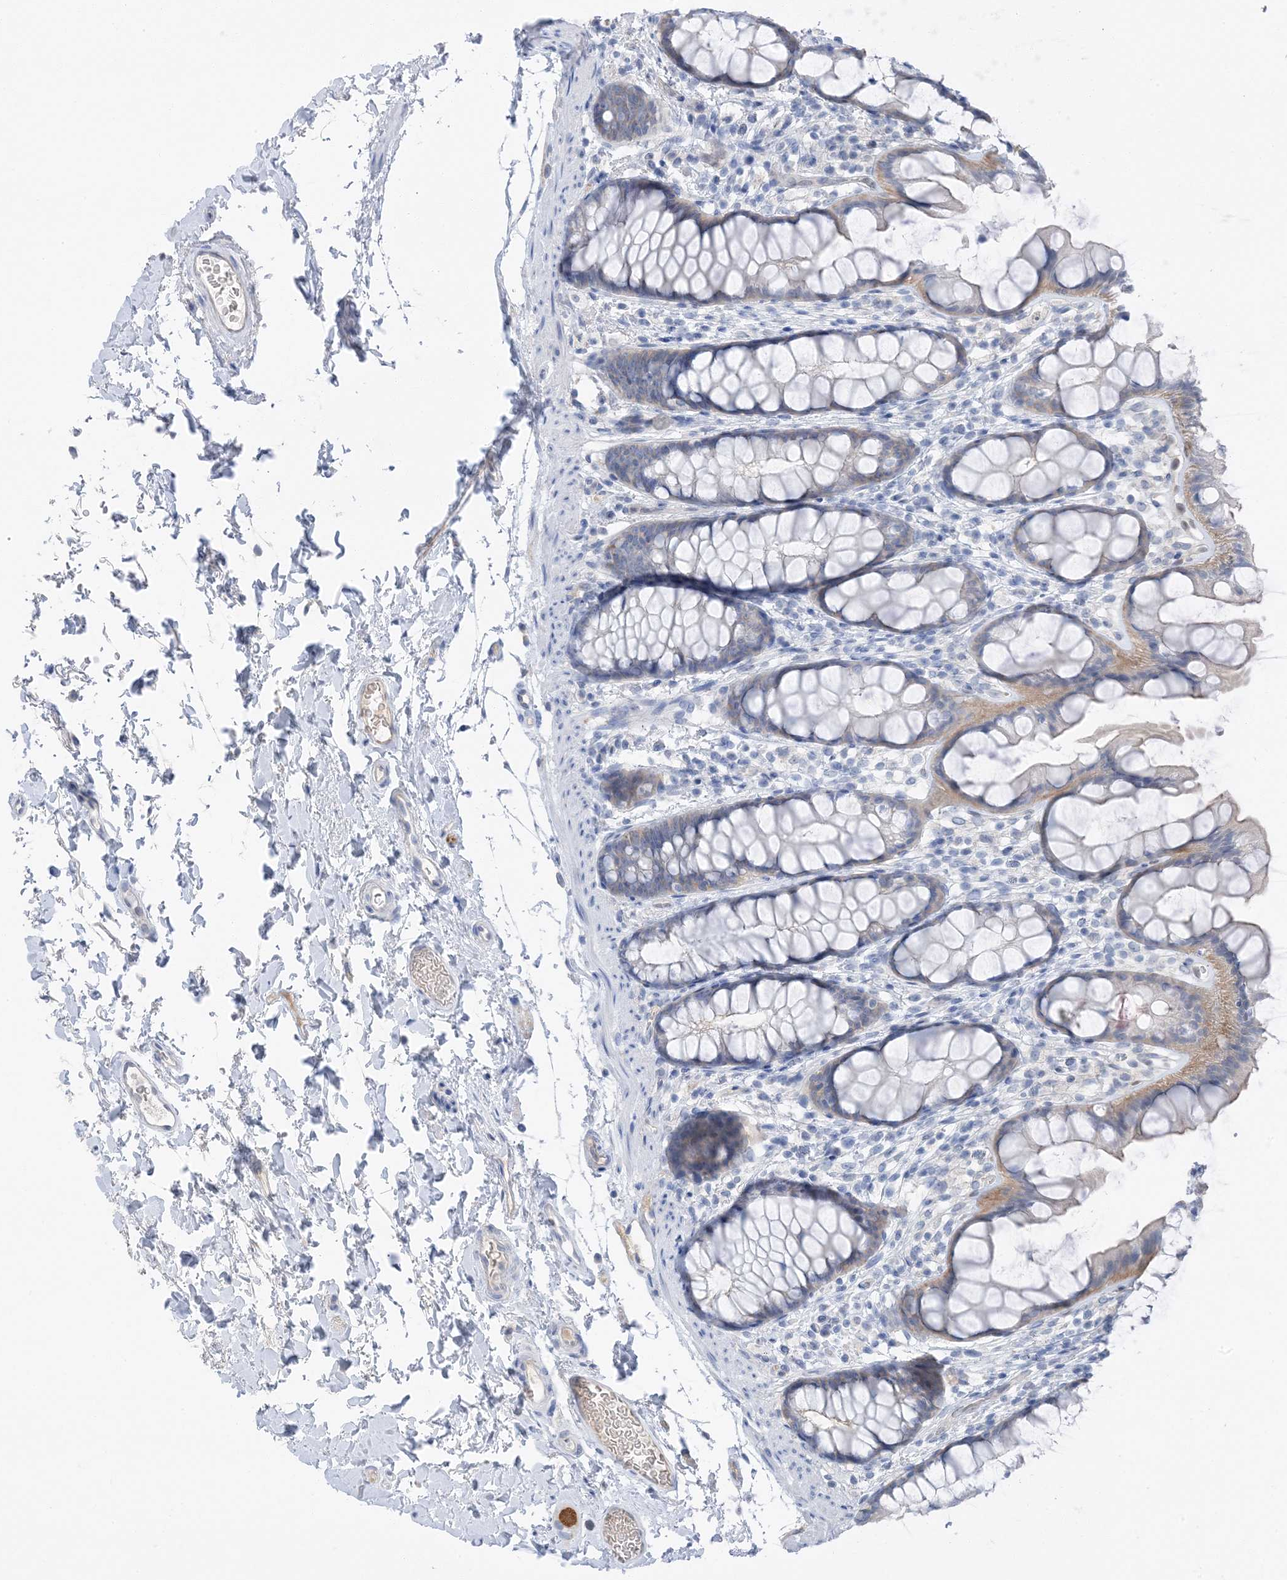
{"staining": {"intensity": "weak", "quantity": "<25%", "location": "cytoplasmic/membranous"}, "tissue": "rectum", "cell_type": "Glandular cells", "image_type": "normal", "snomed": [{"axis": "morphology", "description": "Normal tissue, NOS"}, {"axis": "topography", "description": "Rectum"}], "caption": "Glandular cells are negative for protein expression in normal human rectum. Nuclei are stained in blue.", "gene": "NCOA7", "patient": {"sex": "female", "age": 65}}